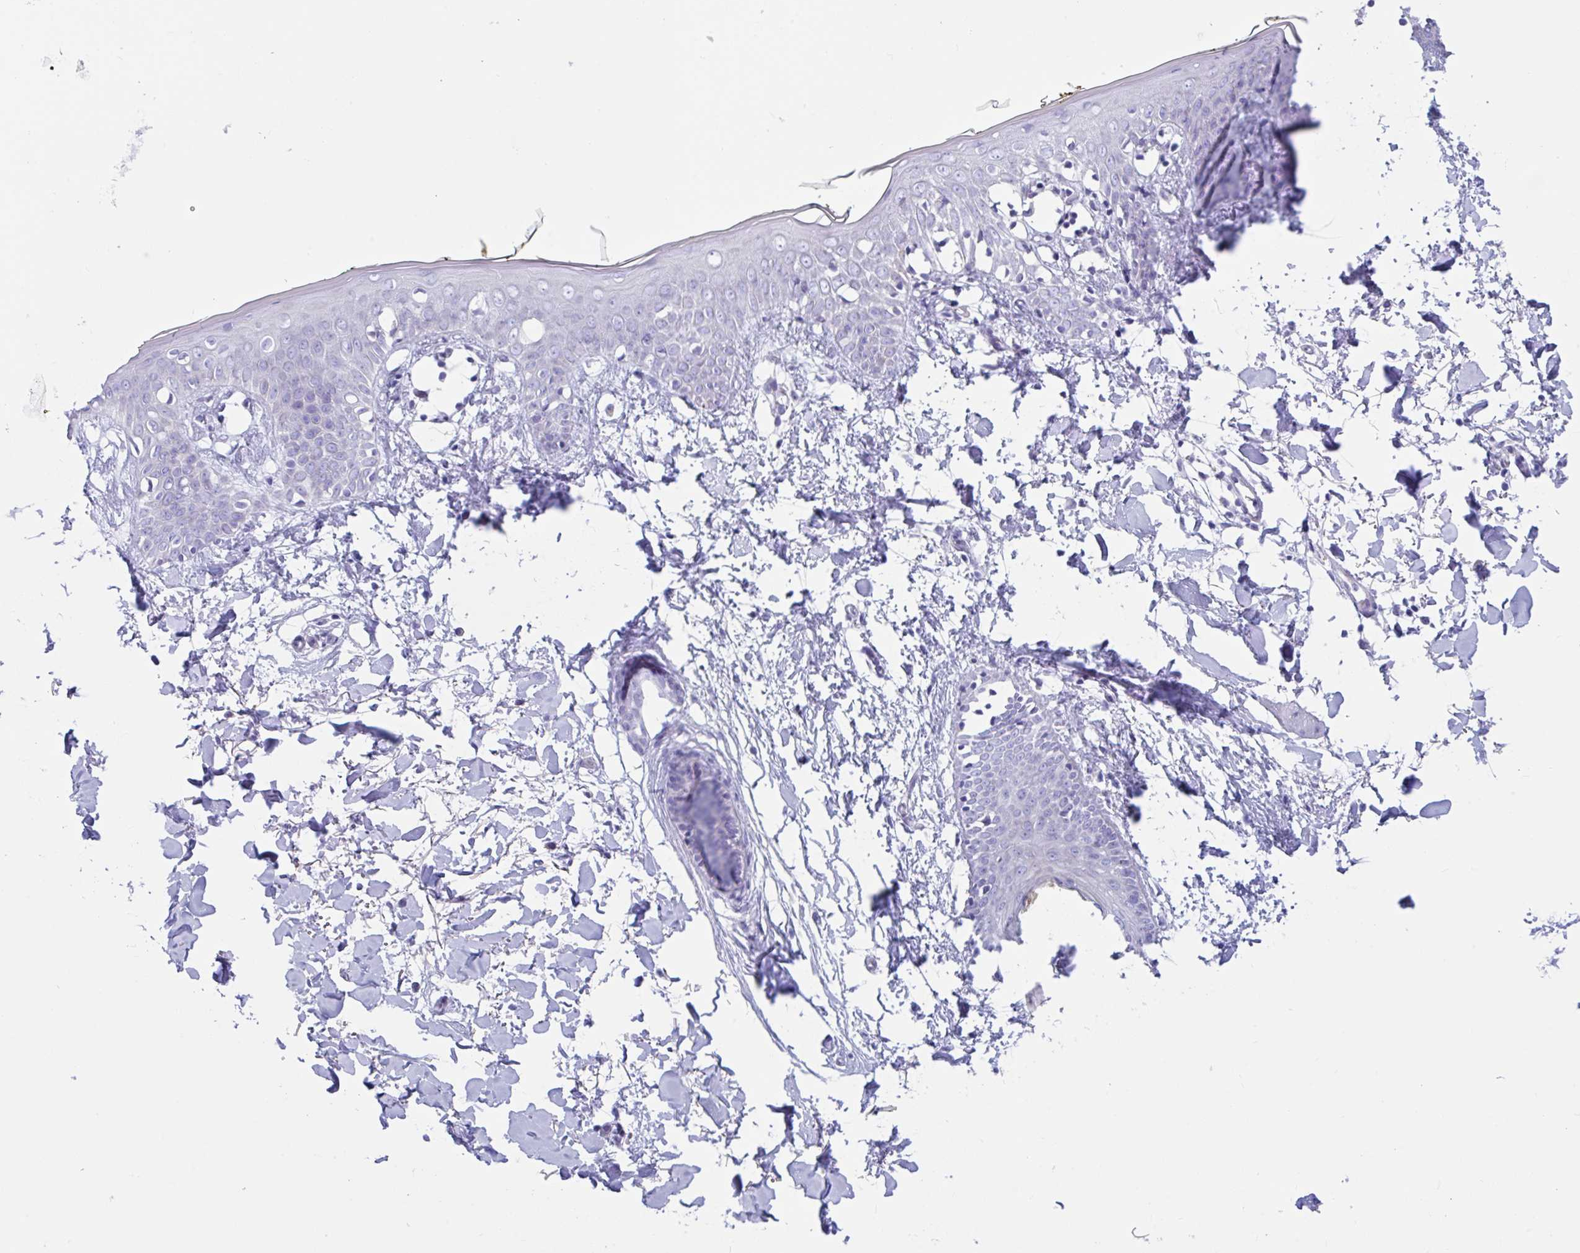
{"staining": {"intensity": "negative", "quantity": "none", "location": "none"}, "tissue": "skin", "cell_type": "Fibroblasts", "image_type": "normal", "snomed": [{"axis": "morphology", "description": "Normal tissue, NOS"}, {"axis": "topography", "description": "Skin"}], "caption": "There is no significant staining in fibroblasts of skin. Nuclei are stained in blue.", "gene": "OR6N2", "patient": {"sex": "female", "age": 34}}